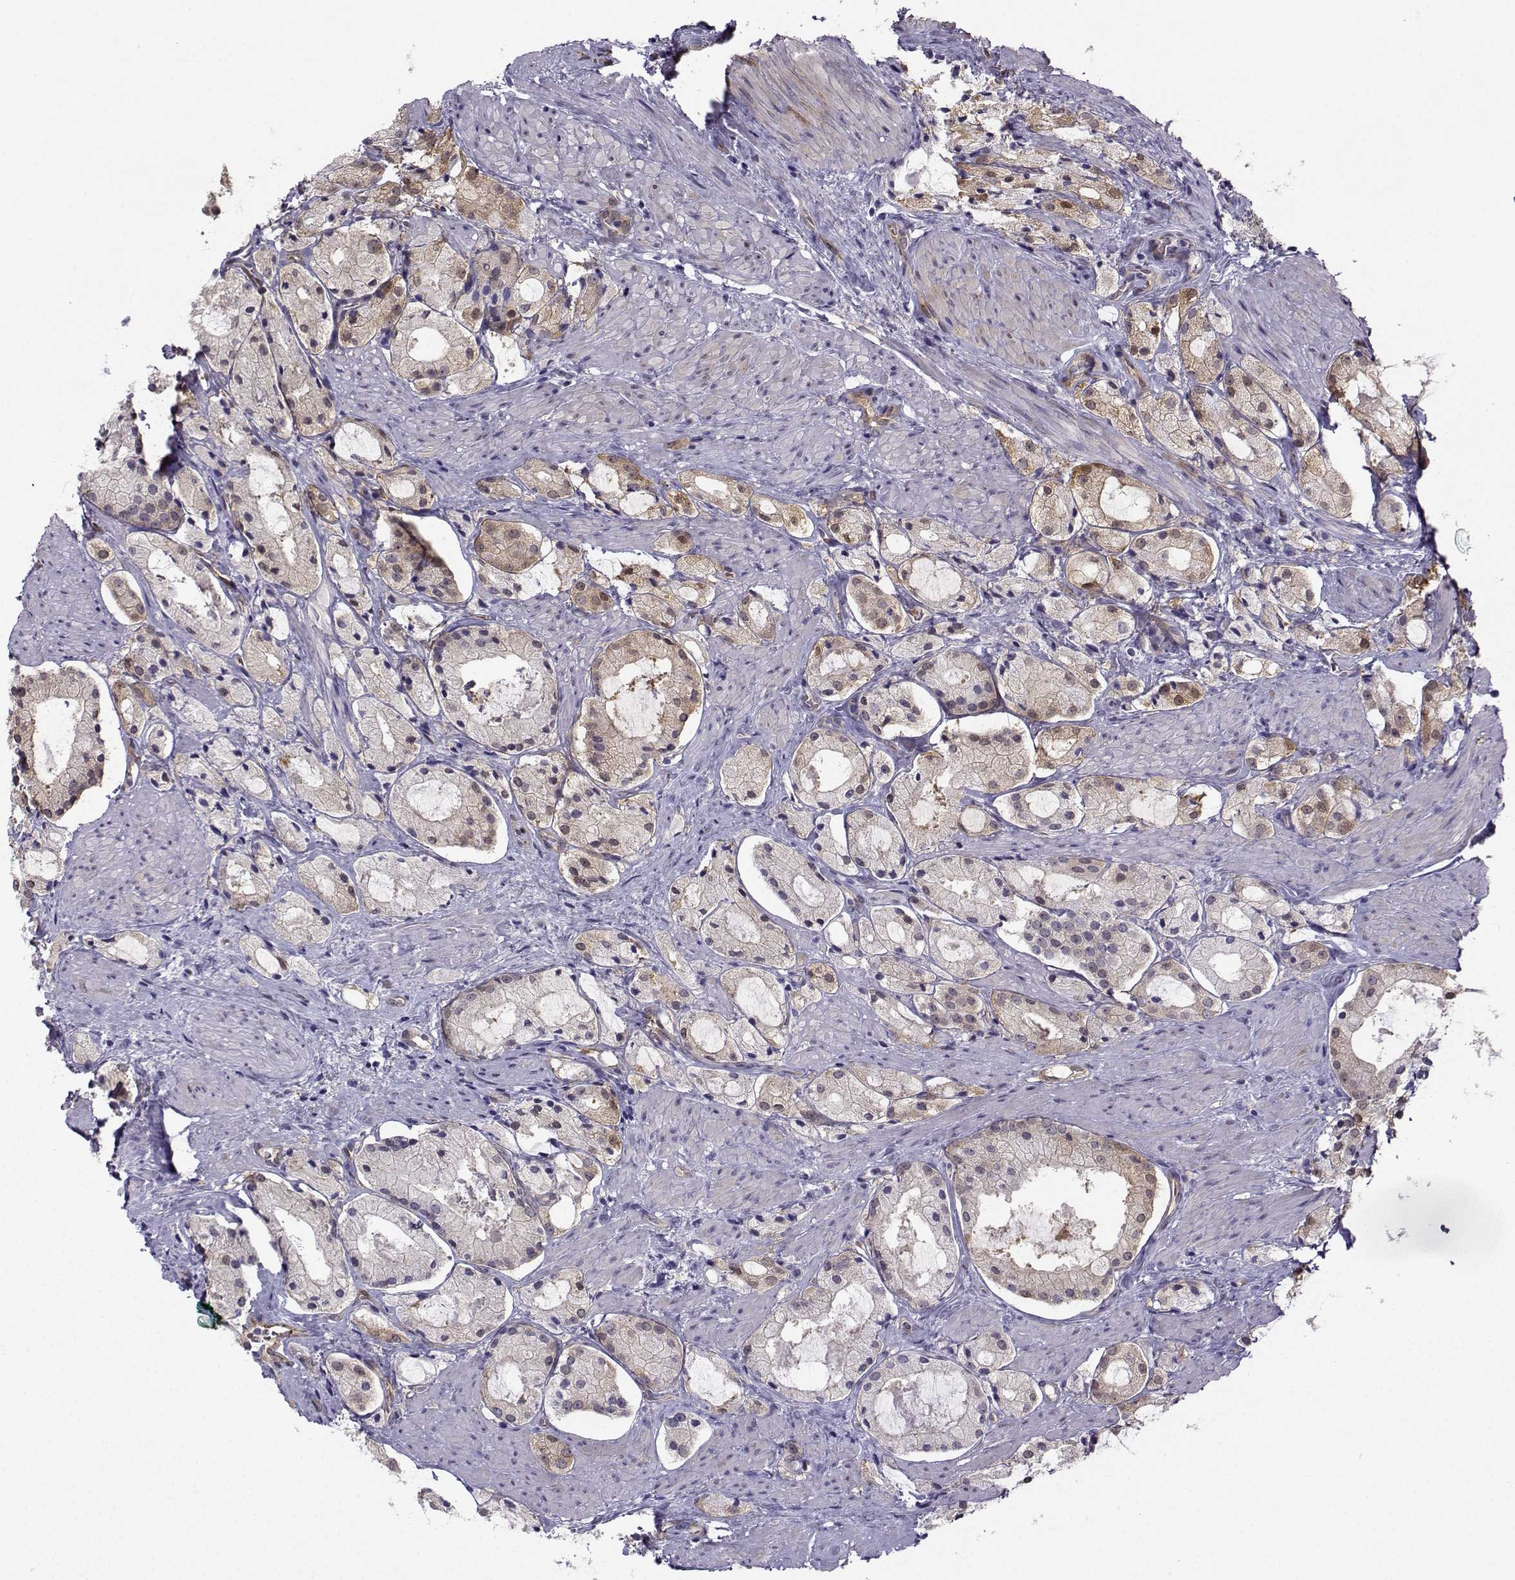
{"staining": {"intensity": "moderate", "quantity": "<25%", "location": "cytoplasmic/membranous"}, "tissue": "prostate cancer", "cell_type": "Tumor cells", "image_type": "cancer", "snomed": [{"axis": "morphology", "description": "Adenocarcinoma, NOS"}, {"axis": "morphology", "description": "Adenocarcinoma, High grade"}, {"axis": "topography", "description": "Prostate"}], "caption": "Protein expression analysis of prostate adenocarcinoma demonstrates moderate cytoplasmic/membranous expression in approximately <25% of tumor cells.", "gene": "NQO1", "patient": {"sex": "male", "age": 64}}